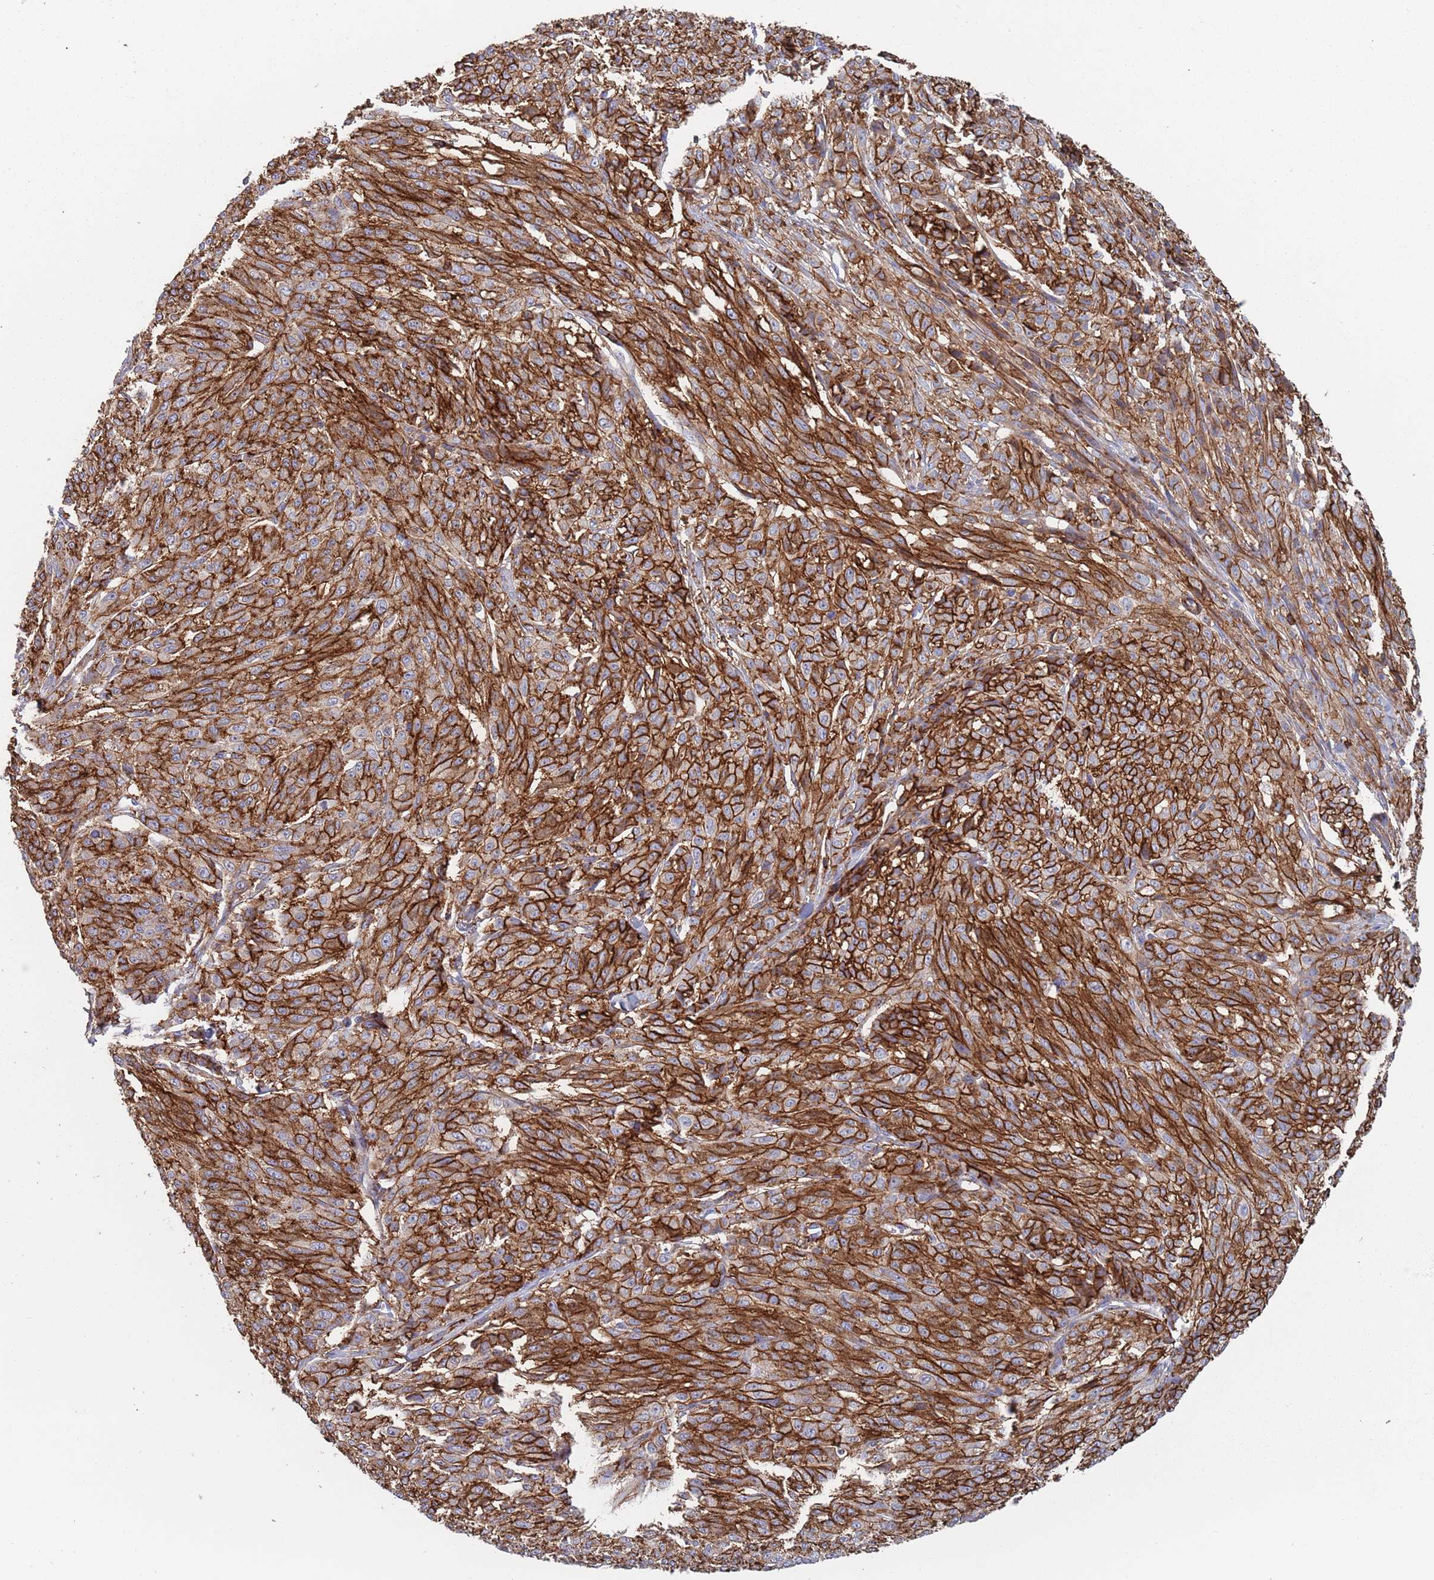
{"staining": {"intensity": "strong", "quantity": "25%-75%", "location": "cytoplasmic/membranous"}, "tissue": "melanoma", "cell_type": "Tumor cells", "image_type": "cancer", "snomed": [{"axis": "morphology", "description": "Malignant melanoma, NOS"}, {"axis": "topography", "description": "Skin"}], "caption": "IHC (DAB (3,3'-diaminobenzidine)) staining of malignant melanoma shows strong cytoplasmic/membranous protein staining in about 25%-75% of tumor cells. (brown staining indicates protein expression, while blue staining denotes nuclei).", "gene": "RNF144A", "patient": {"sex": "female", "age": 52}}